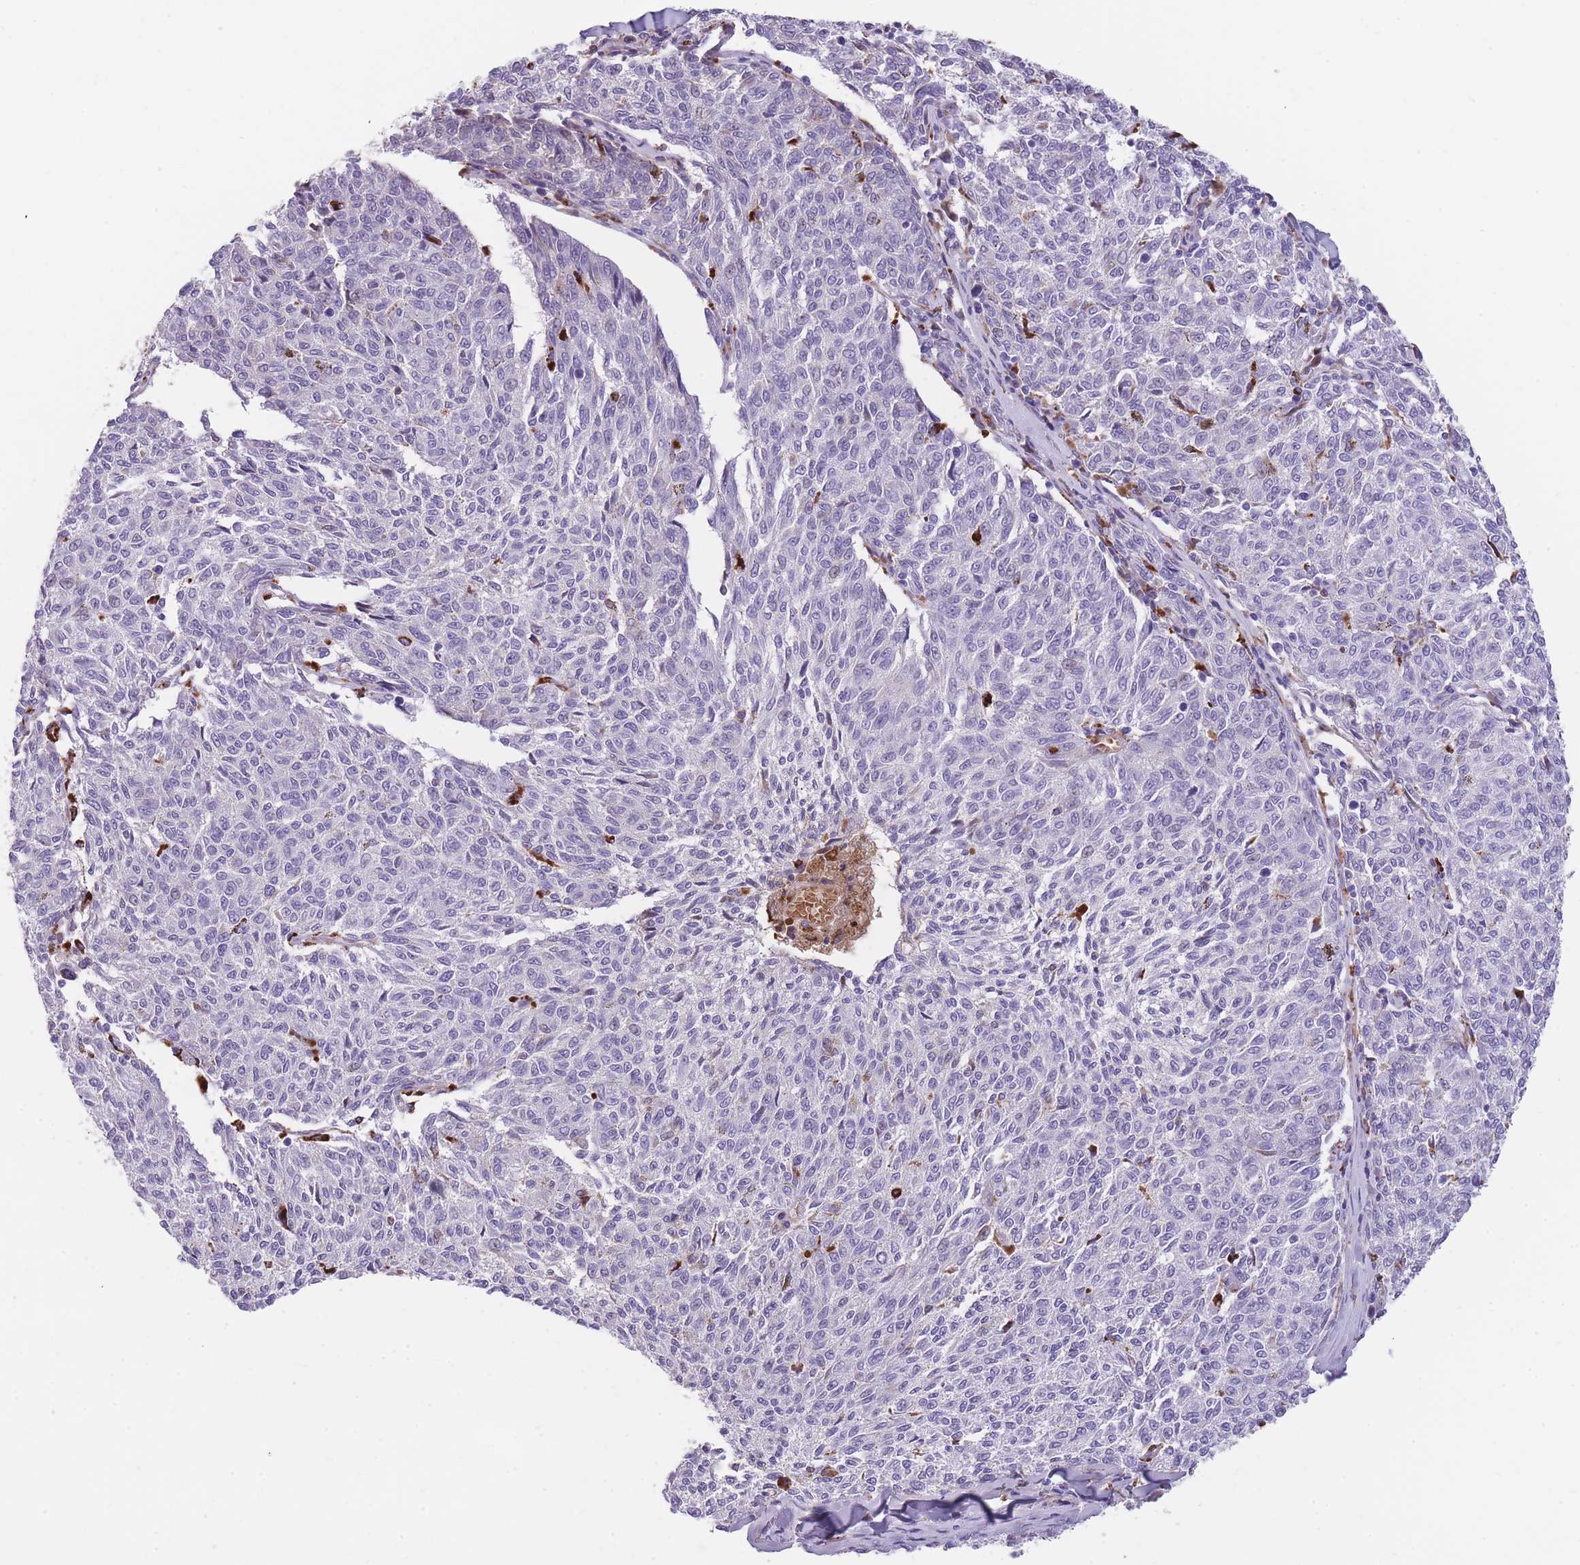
{"staining": {"intensity": "negative", "quantity": "none", "location": "none"}, "tissue": "melanoma", "cell_type": "Tumor cells", "image_type": "cancer", "snomed": [{"axis": "morphology", "description": "Malignant melanoma, NOS"}, {"axis": "topography", "description": "Skin"}], "caption": "The image shows no staining of tumor cells in malignant melanoma. (DAB (3,3'-diaminobenzidine) immunohistochemistry (IHC) visualized using brightfield microscopy, high magnification).", "gene": "GNAT1", "patient": {"sex": "female", "age": 72}}